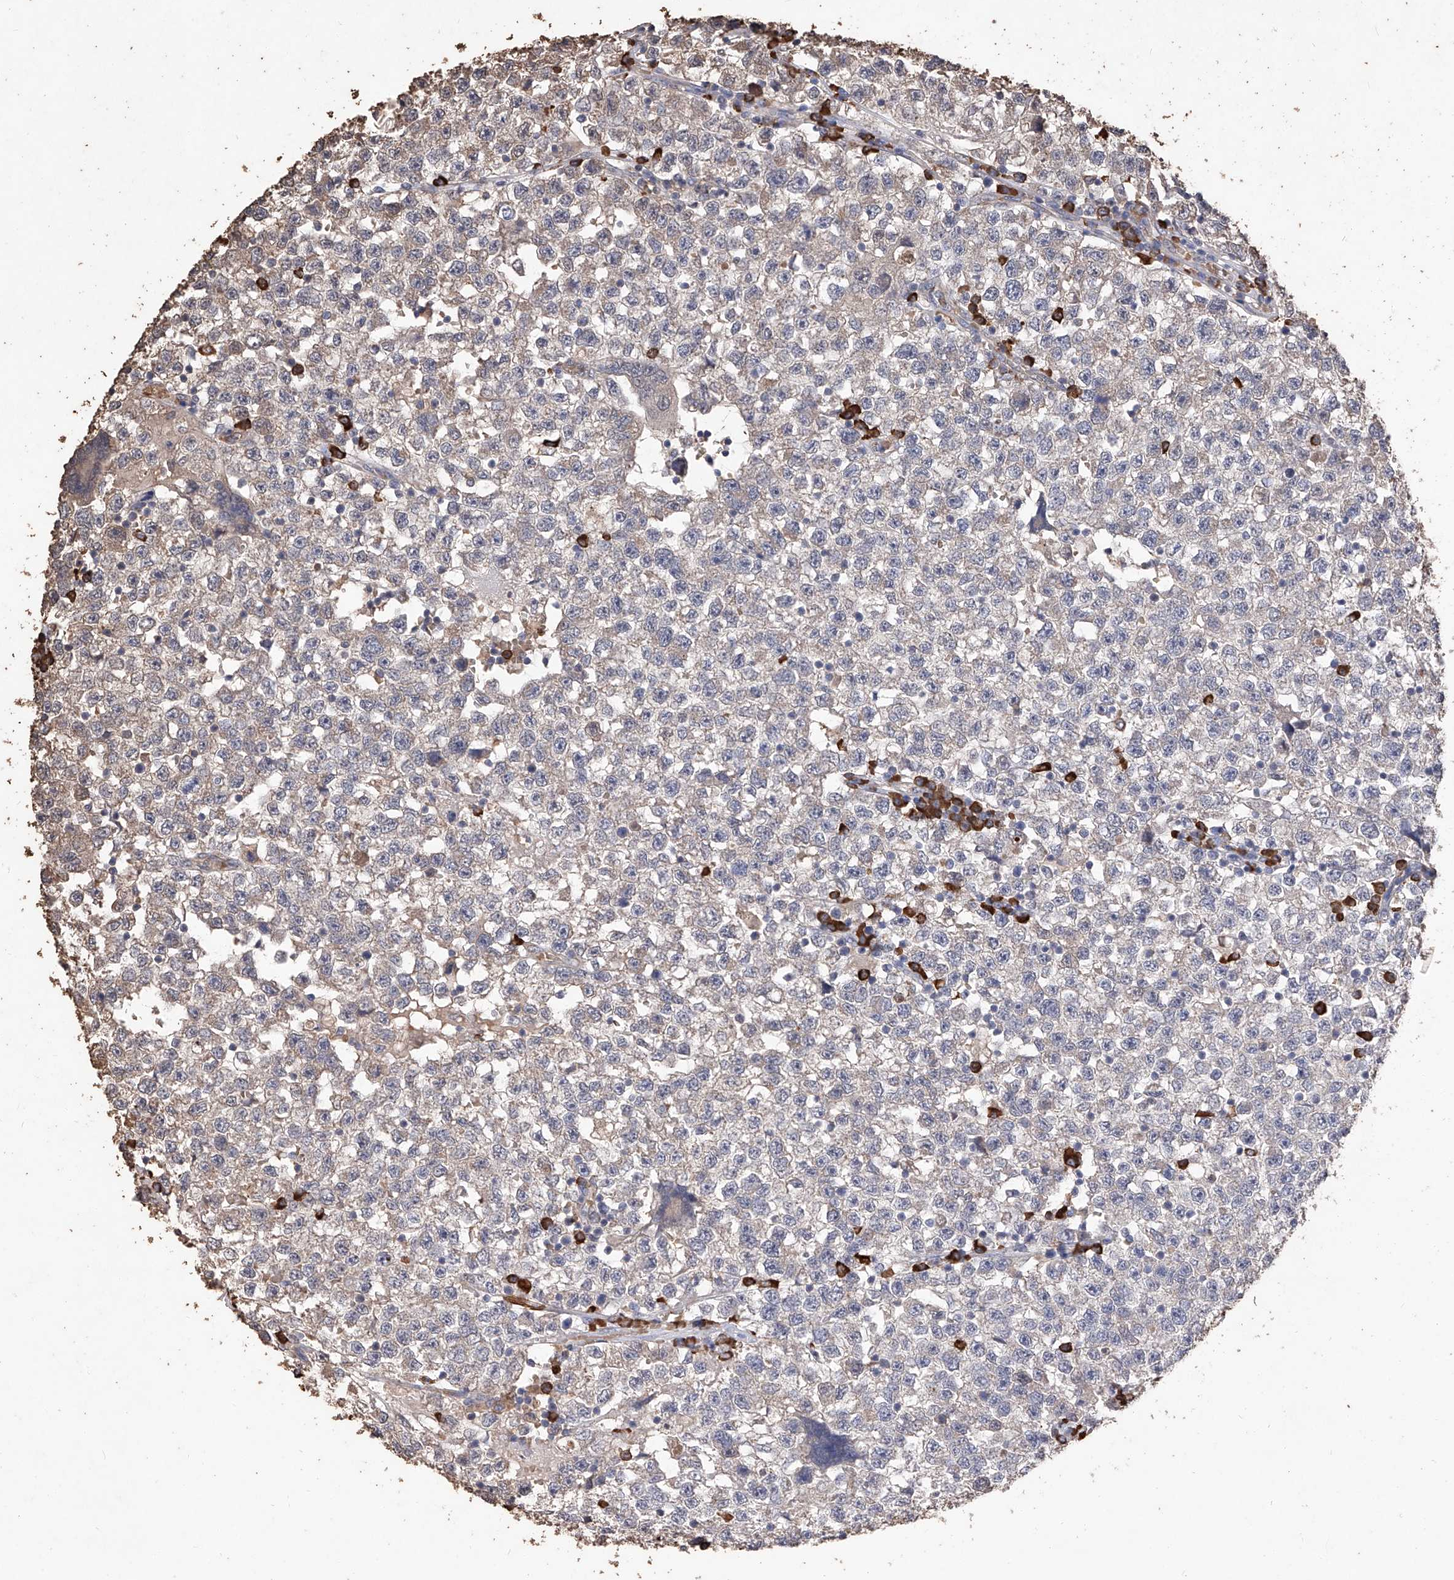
{"staining": {"intensity": "weak", "quantity": ">75%", "location": "cytoplasmic/membranous"}, "tissue": "testis cancer", "cell_type": "Tumor cells", "image_type": "cancer", "snomed": [{"axis": "morphology", "description": "Seminoma, NOS"}, {"axis": "topography", "description": "Testis"}], "caption": "Weak cytoplasmic/membranous protein expression is identified in approximately >75% of tumor cells in seminoma (testis).", "gene": "EML1", "patient": {"sex": "male", "age": 22}}